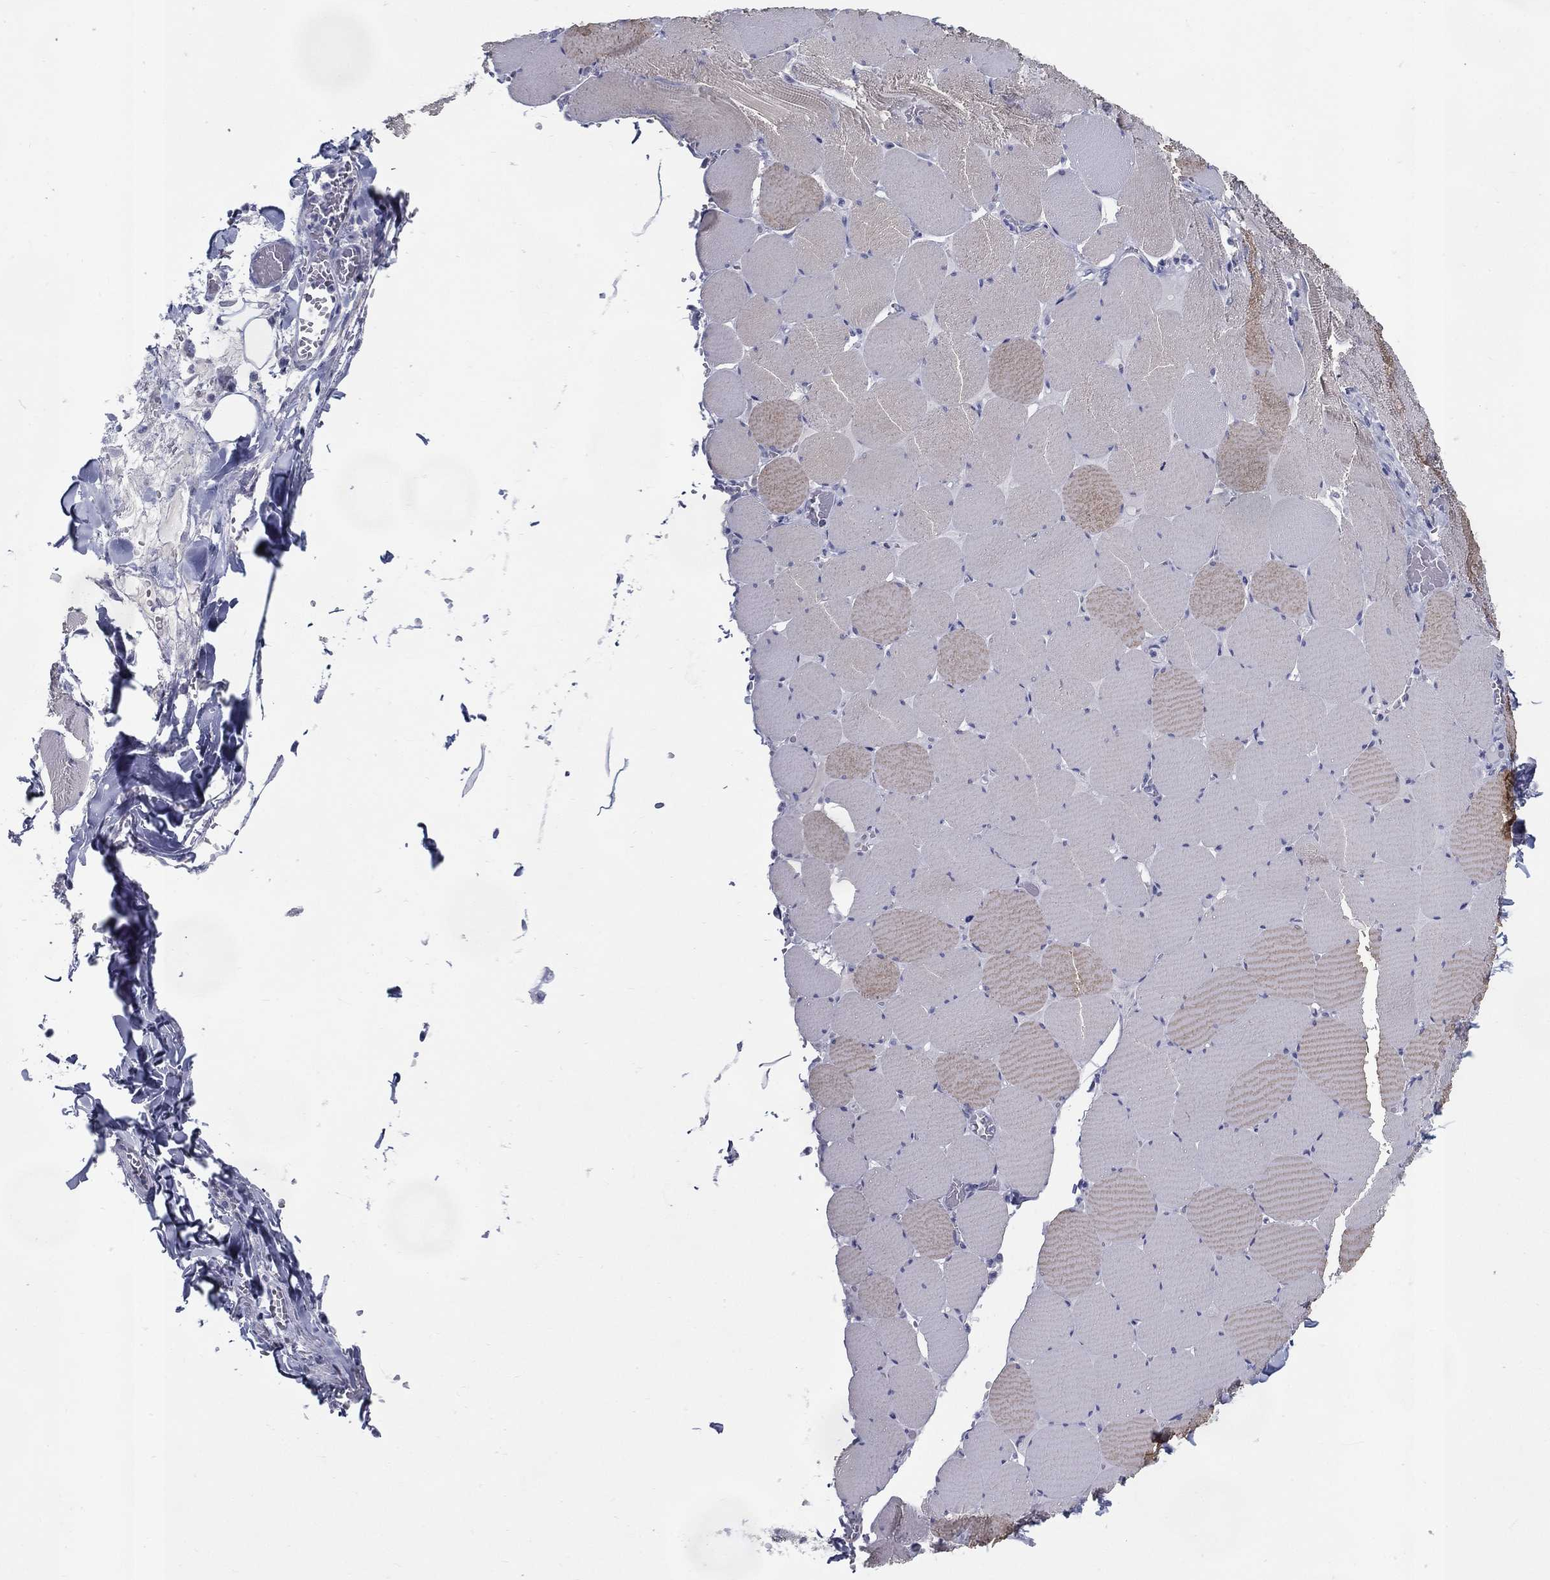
{"staining": {"intensity": "moderate", "quantity": "<25%", "location": "cytoplasmic/membranous"}, "tissue": "skeletal muscle", "cell_type": "Myocytes", "image_type": "normal", "snomed": [{"axis": "morphology", "description": "Normal tissue, NOS"}, {"axis": "morphology", "description": "Malignant melanoma, Metastatic site"}, {"axis": "topography", "description": "Skeletal muscle"}], "caption": "Normal skeletal muscle reveals moderate cytoplasmic/membranous staining in approximately <25% of myocytes.", "gene": "KIF2C", "patient": {"sex": "male", "age": 50}}